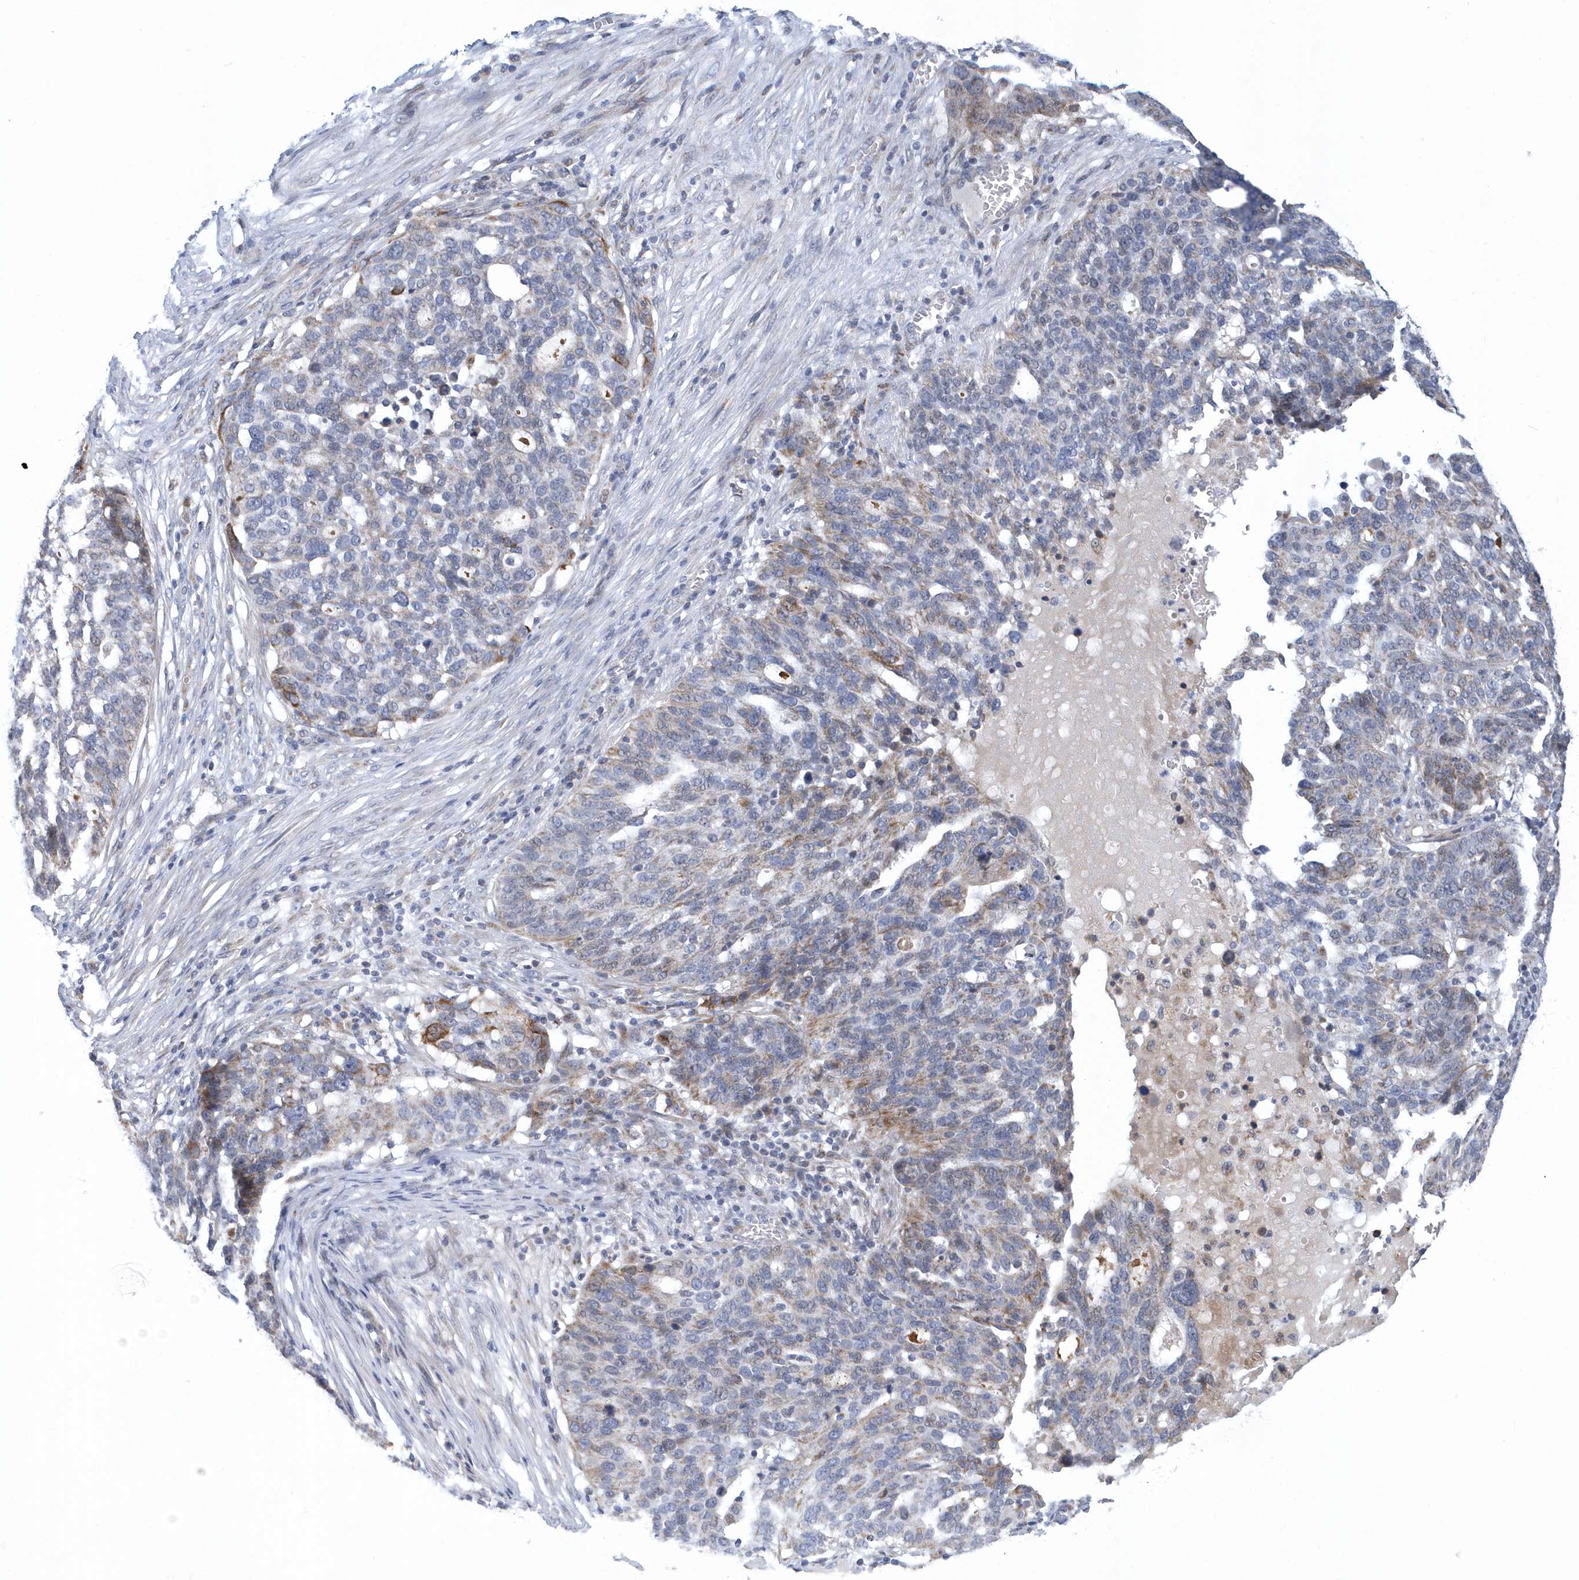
{"staining": {"intensity": "moderate", "quantity": "<25%", "location": "cytoplasmic/membranous"}, "tissue": "ovarian cancer", "cell_type": "Tumor cells", "image_type": "cancer", "snomed": [{"axis": "morphology", "description": "Cystadenocarcinoma, serous, NOS"}, {"axis": "topography", "description": "Ovary"}], "caption": "This image exhibits IHC staining of human ovarian cancer (serous cystadenocarcinoma), with low moderate cytoplasmic/membranous staining in approximately <25% of tumor cells.", "gene": "VWA5B2", "patient": {"sex": "female", "age": 59}}